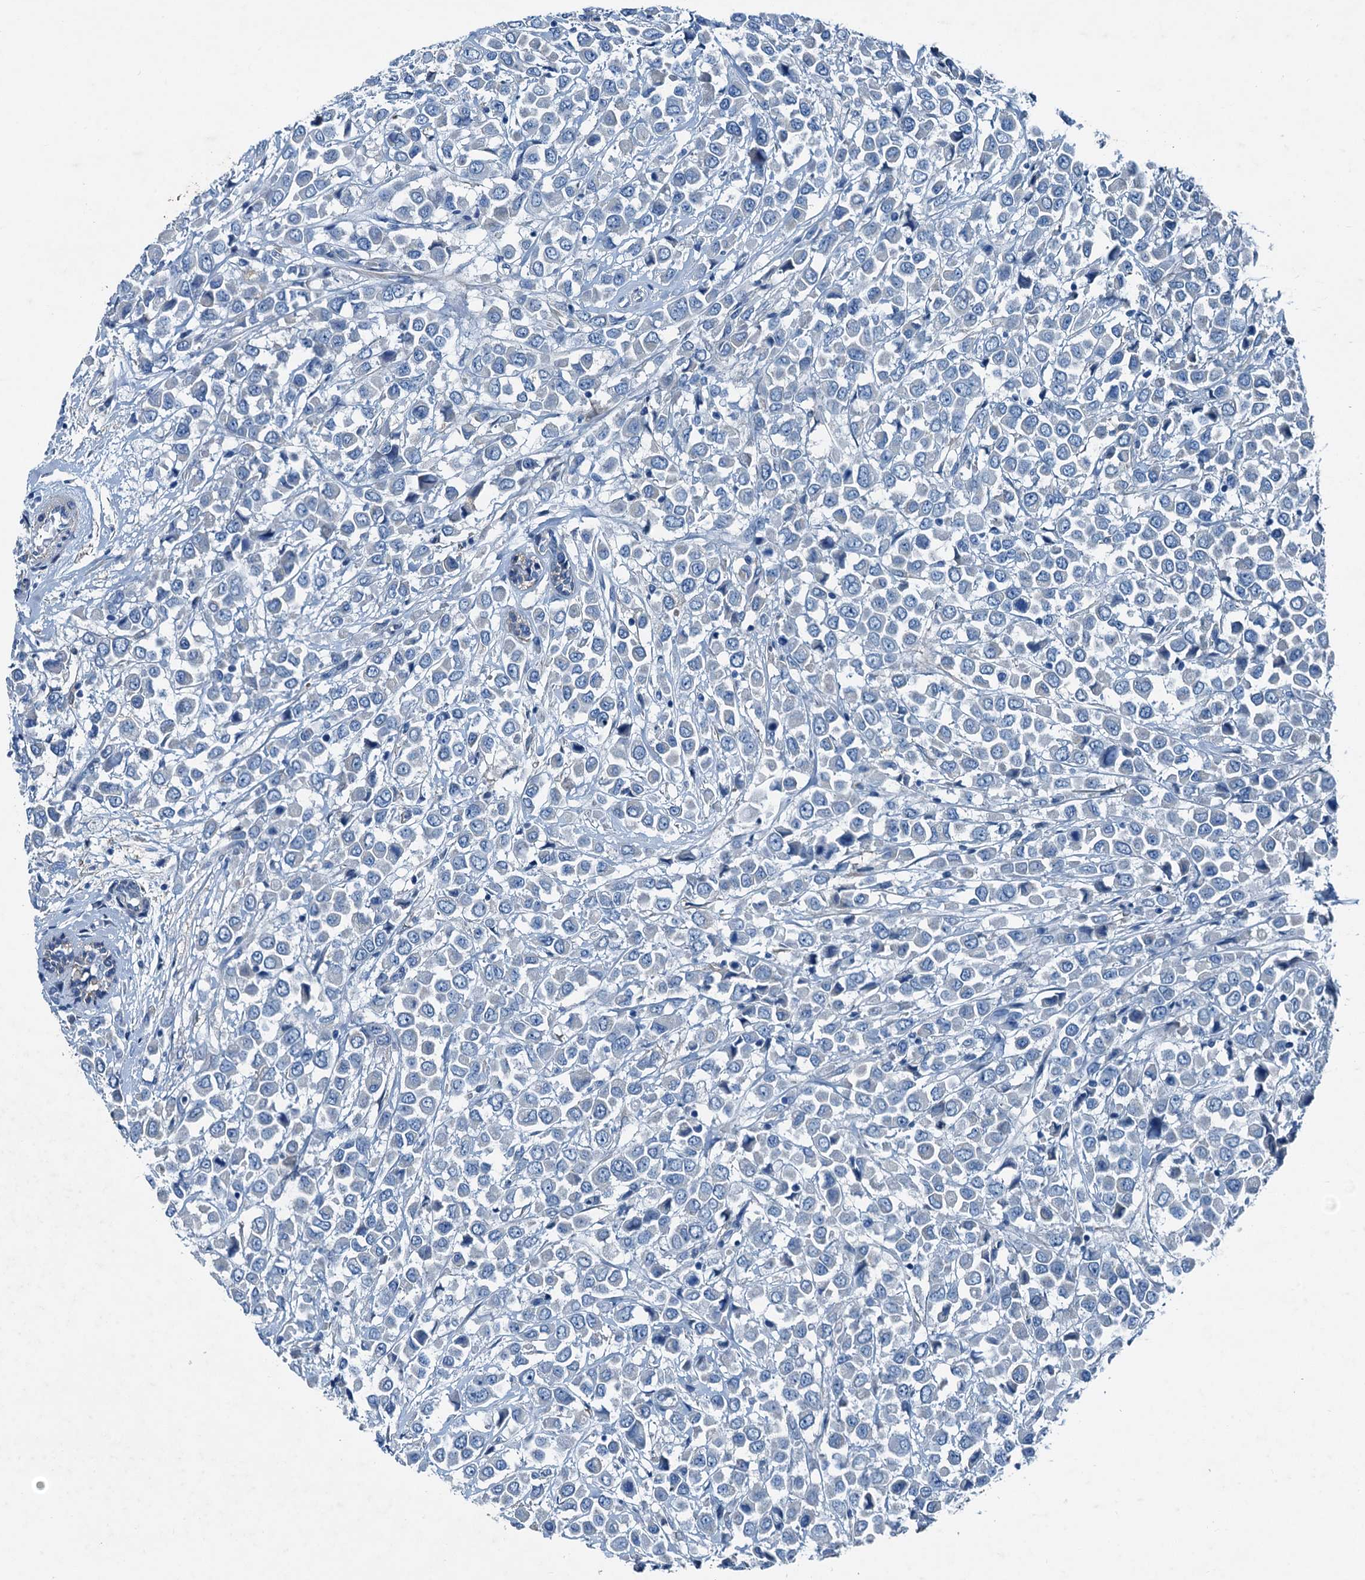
{"staining": {"intensity": "negative", "quantity": "none", "location": "none"}, "tissue": "breast cancer", "cell_type": "Tumor cells", "image_type": "cancer", "snomed": [{"axis": "morphology", "description": "Duct carcinoma"}, {"axis": "topography", "description": "Breast"}], "caption": "This is an immunohistochemistry (IHC) micrograph of breast intraductal carcinoma. There is no expression in tumor cells.", "gene": "RAB3IL1", "patient": {"sex": "female", "age": 61}}